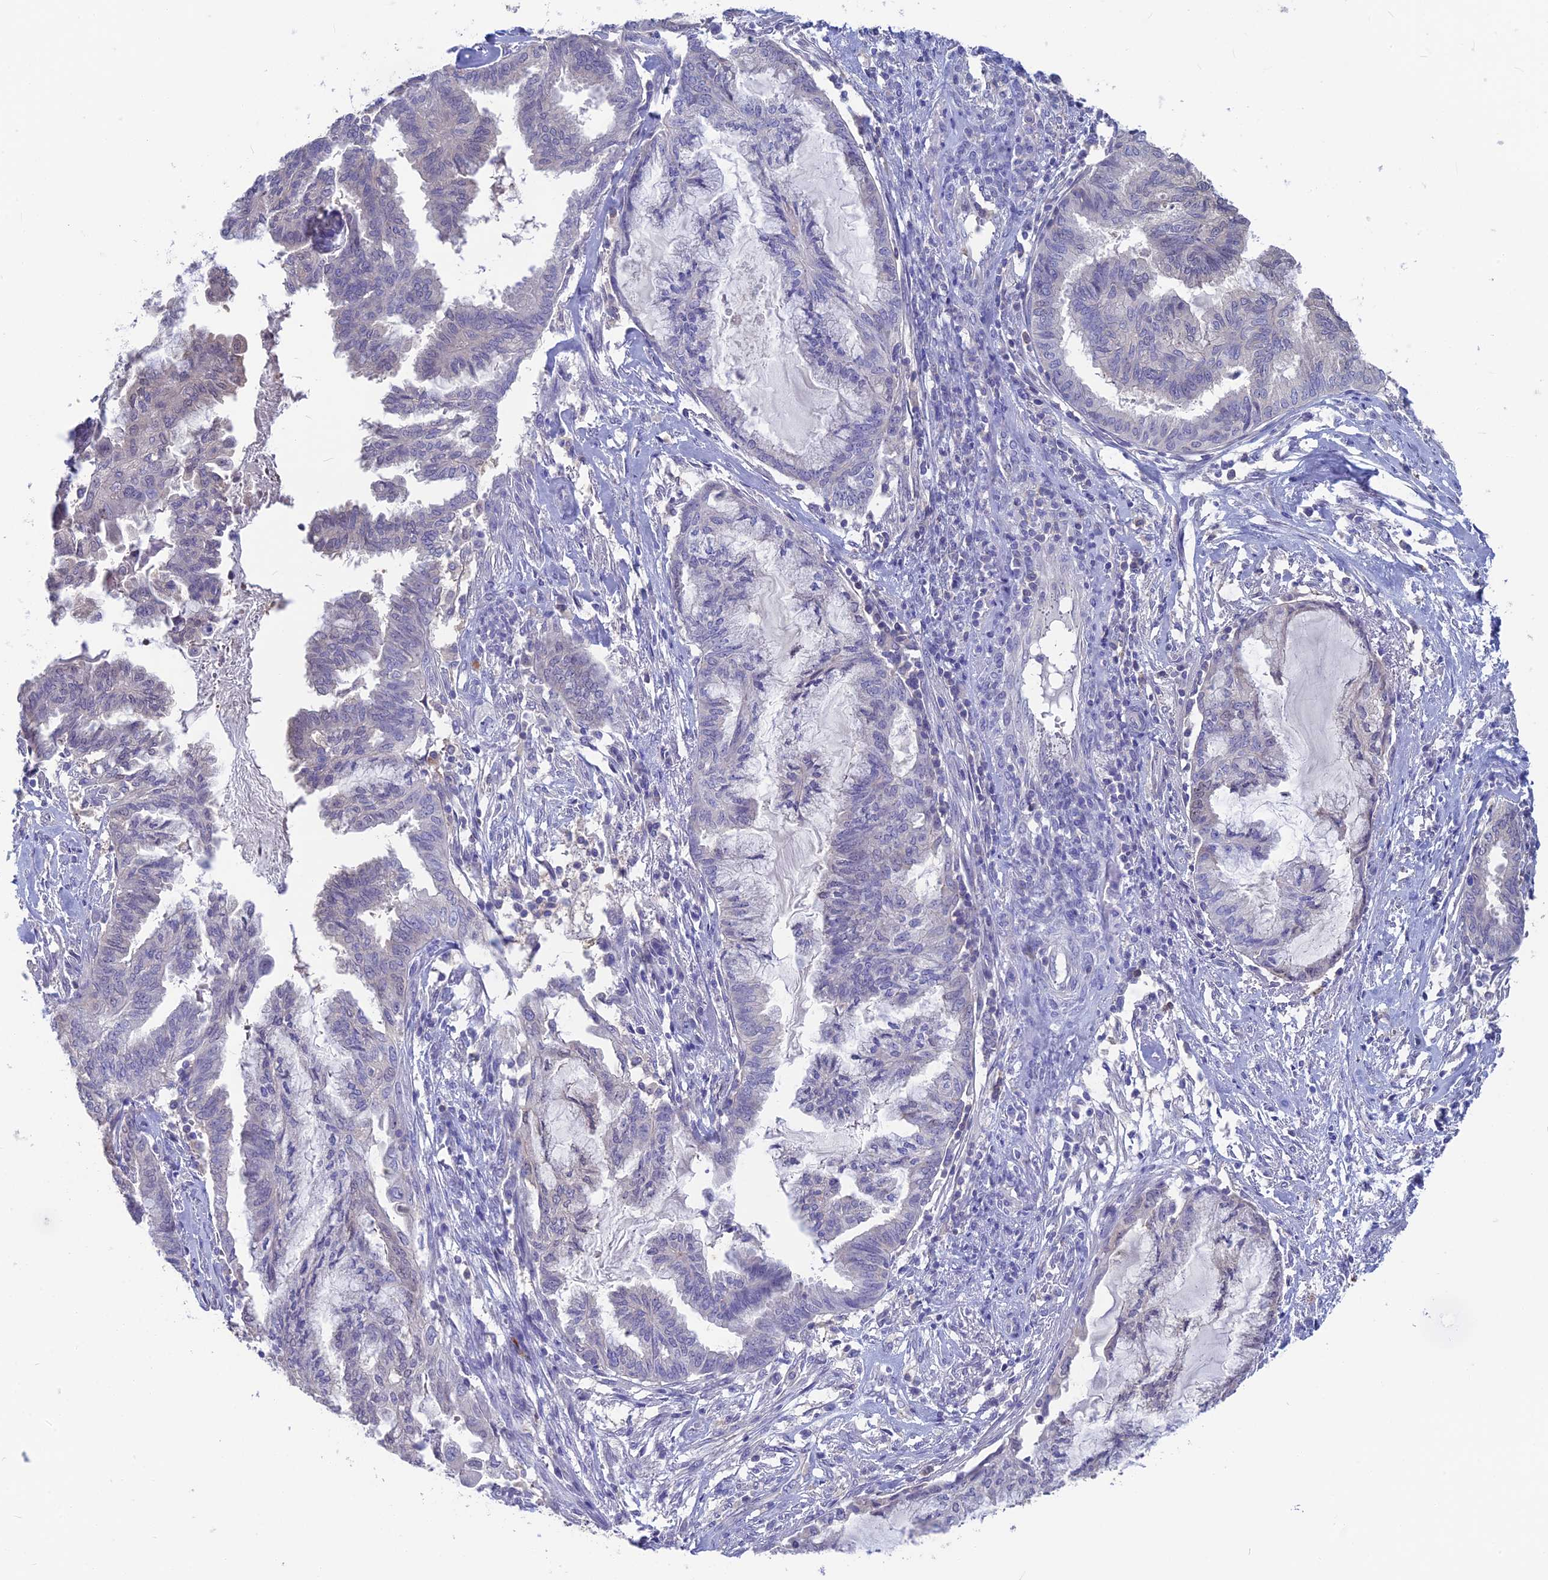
{"staining": {"intensity": "negative", "quantity": "none", "location": "none"}, "tissue": "endometrial cancer", "cell_type": "Tumor cells", "image_type": "cancer", "snomed": [{"axis": "morphology", "description": "Adenocarcinoma, NOS"}, {"axis": "topography", "description": "Endometrium"}], "caption": "DAB immunohistochemical staining of human endometrial cancer (adenocarcinoma) demonstrates no significant expression in tumor cells. (Stains: DAB (3,3'-diaminobenzidine) immunohistochemistry (IHC) with hematoxylin counter stain, Microscopy: brightfield microscopy at high magnification).", "gene": "SNAP91", "patient": {"sex": "female", "age": 86}}